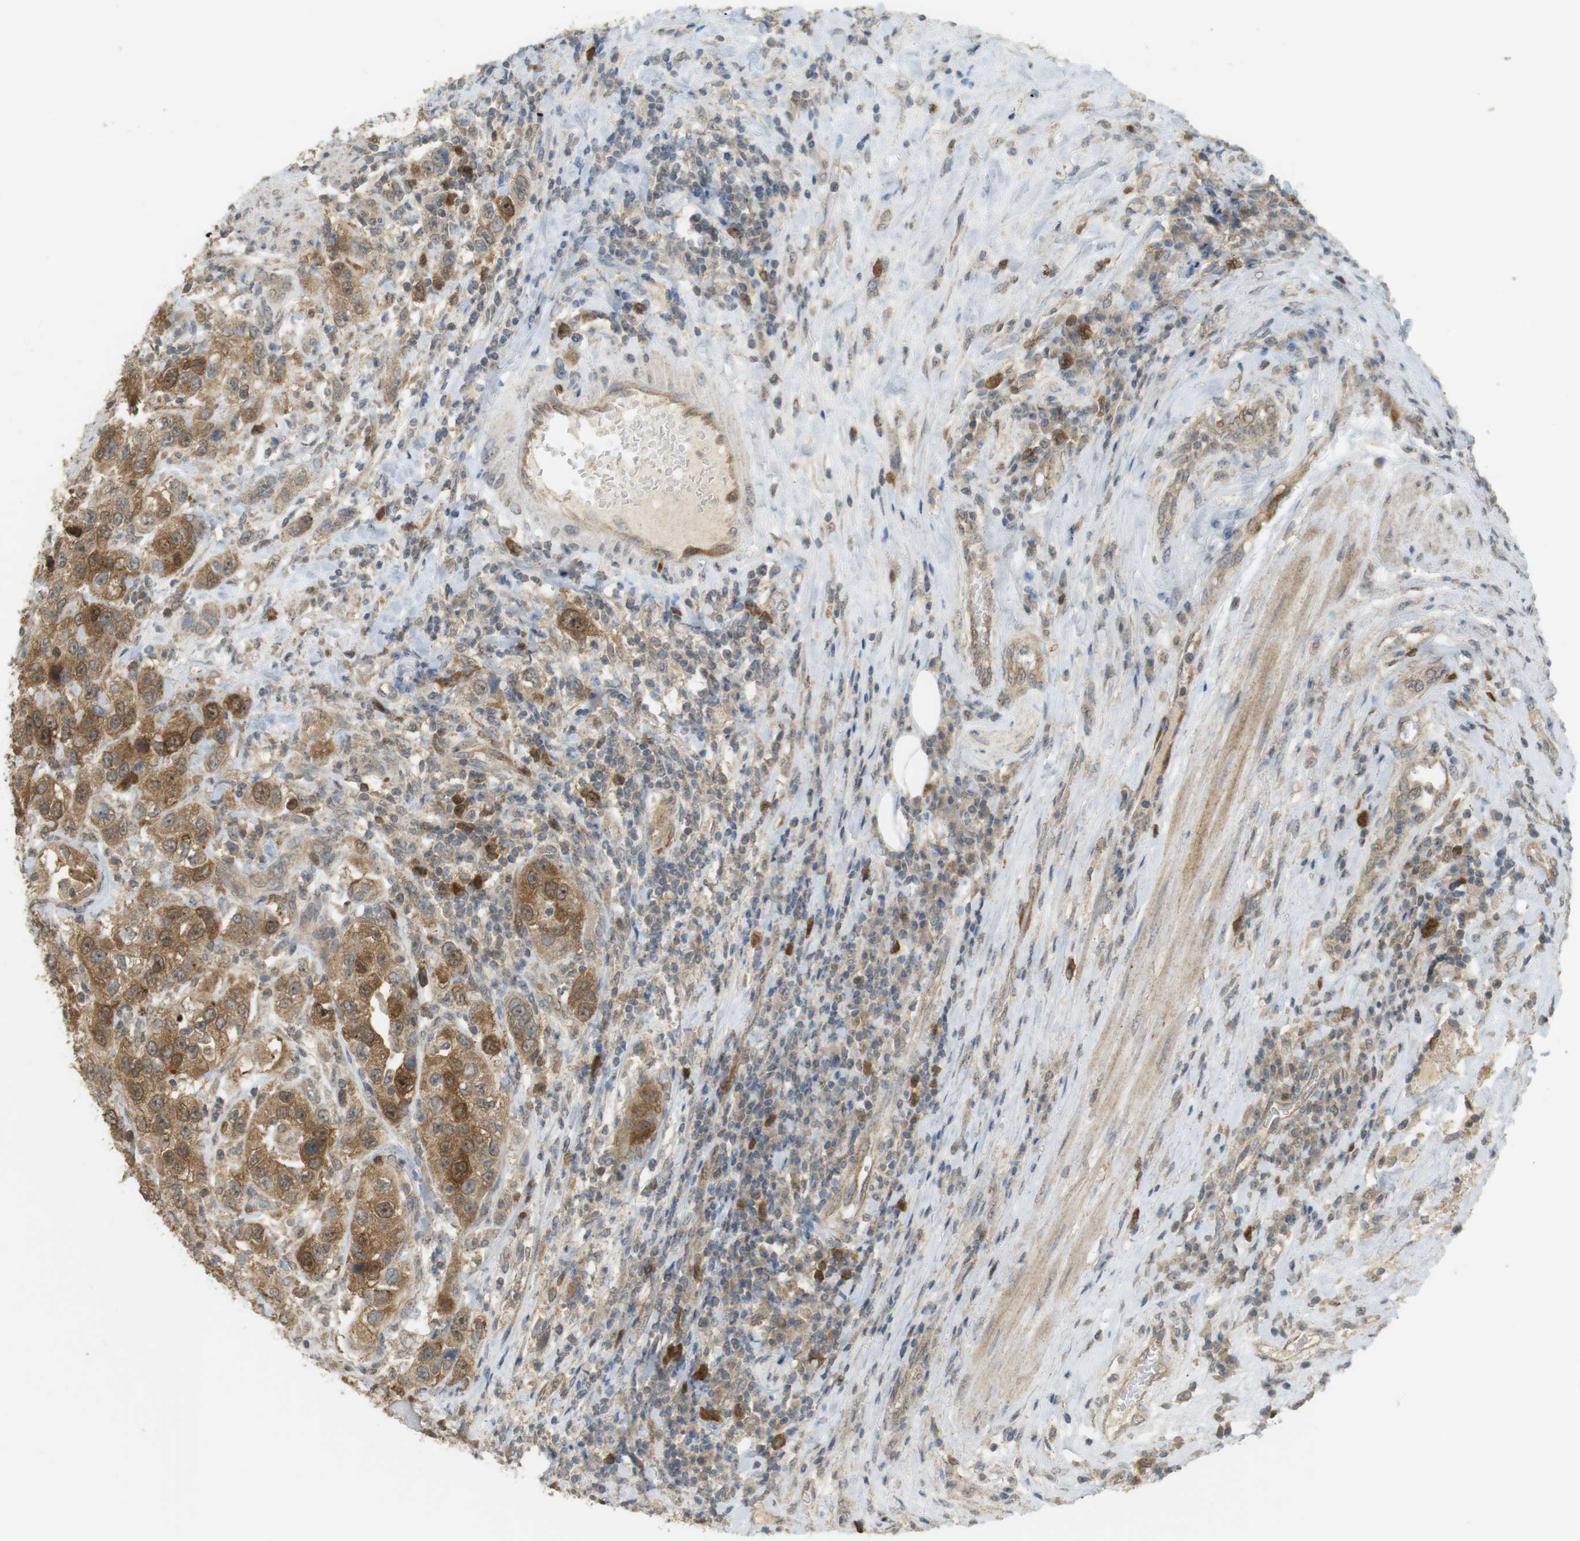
{"staining": {"intensity": "moderate", "quantity": ">75%", "location": "cytoplasmic/membranous"}, "tissue": "urothelial cancer", "cell_type": "Tumor cells", "image_type": "cancer", "snomed": [{"axis": "morphology", "description": "Urothelial carcinoma, High grade"}, {"axis": "topography", "description": "Urinary bladder"}], "caption": "High-power microscopy captured an immunohistochemistry (IHC) micrograph of high-grade urothelial carcinoma, revealing moderate cytoplasmic/membranous positivity in approximately >75% of tumor cells.", "gene": "TTK", "patient": {"sex": "female", "age": 80}}